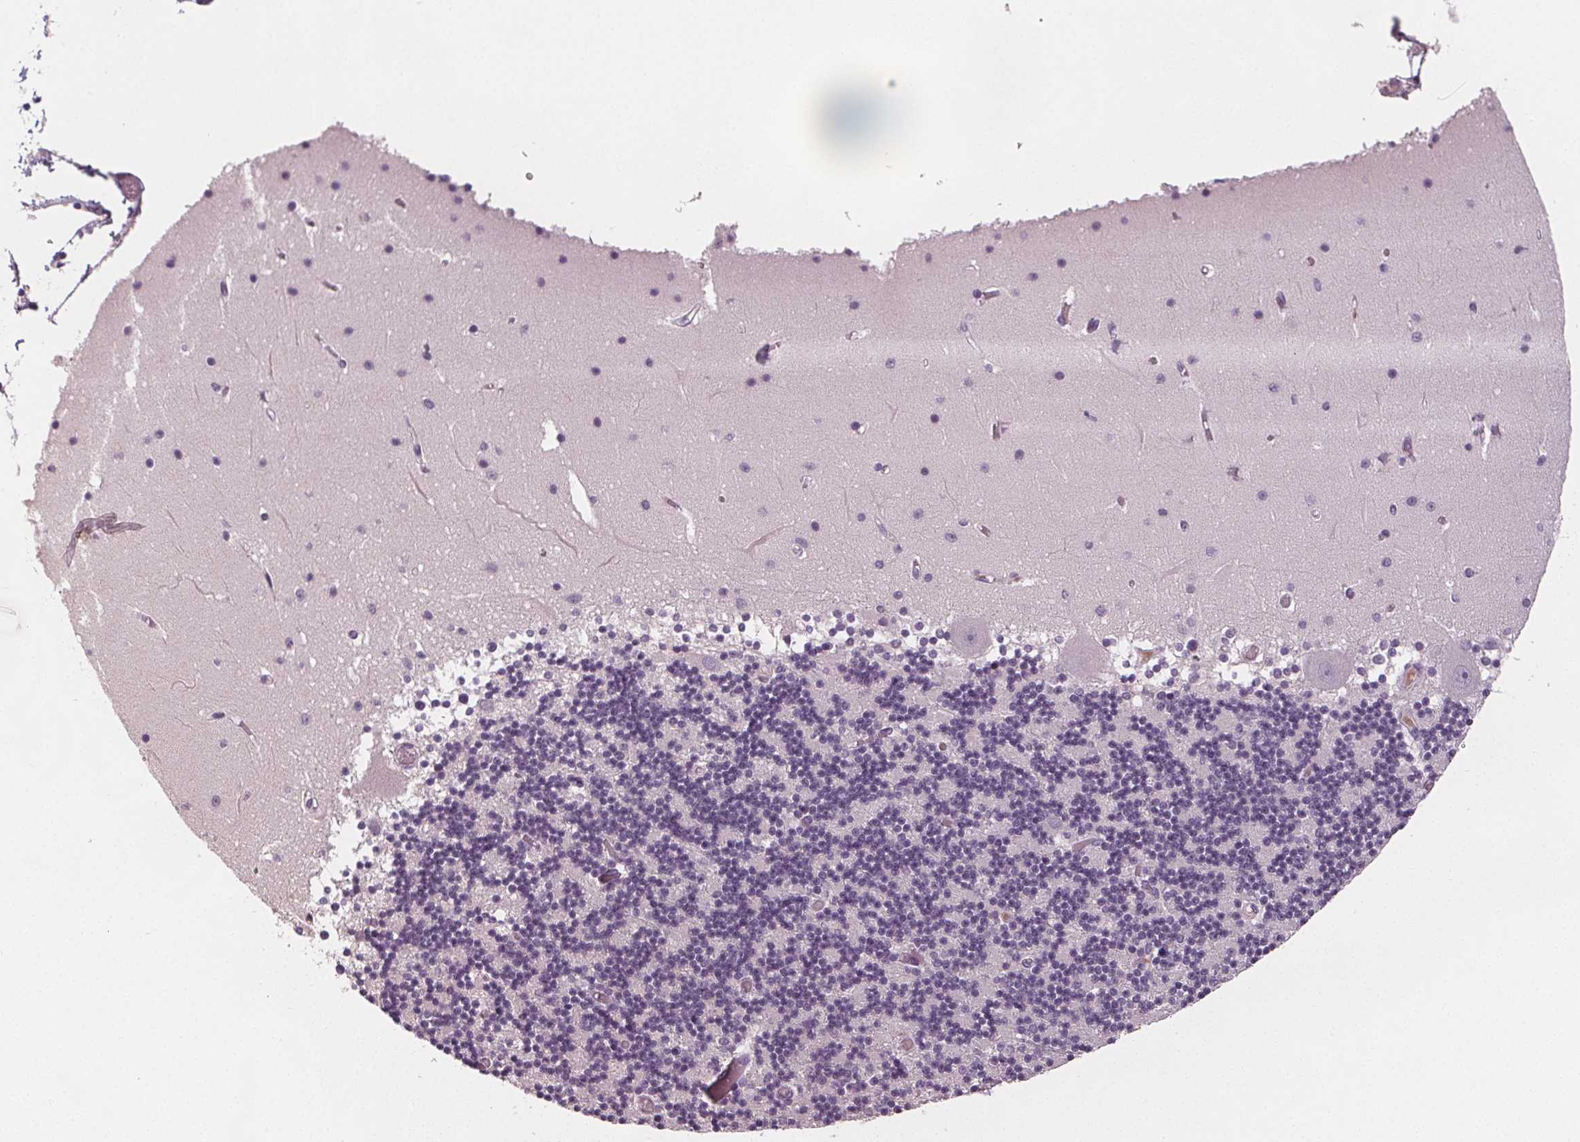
{"staining": {"intensity": "negative", "quantity": "none", "location": "none"}, "tissue": "cerebellum", "cell_type": "Cells in granular layer", "image_type": "normal", "snomed": [{"axis": "morphology", "description": "Normal tissue, NOS"}, {"axis": "topography", "description": "Cerebellum"}], "caption": "DAB immunohistochemical staining of normal cerebellum shows no significant expression in cells in granular layer. (DAB (3,3'-diaminobenzidine) immunohistochemistry (IHC) with hematoxylin counter stain).", "gene": "SLC5A12", "patient": {"sex": "female", "age": 28}}